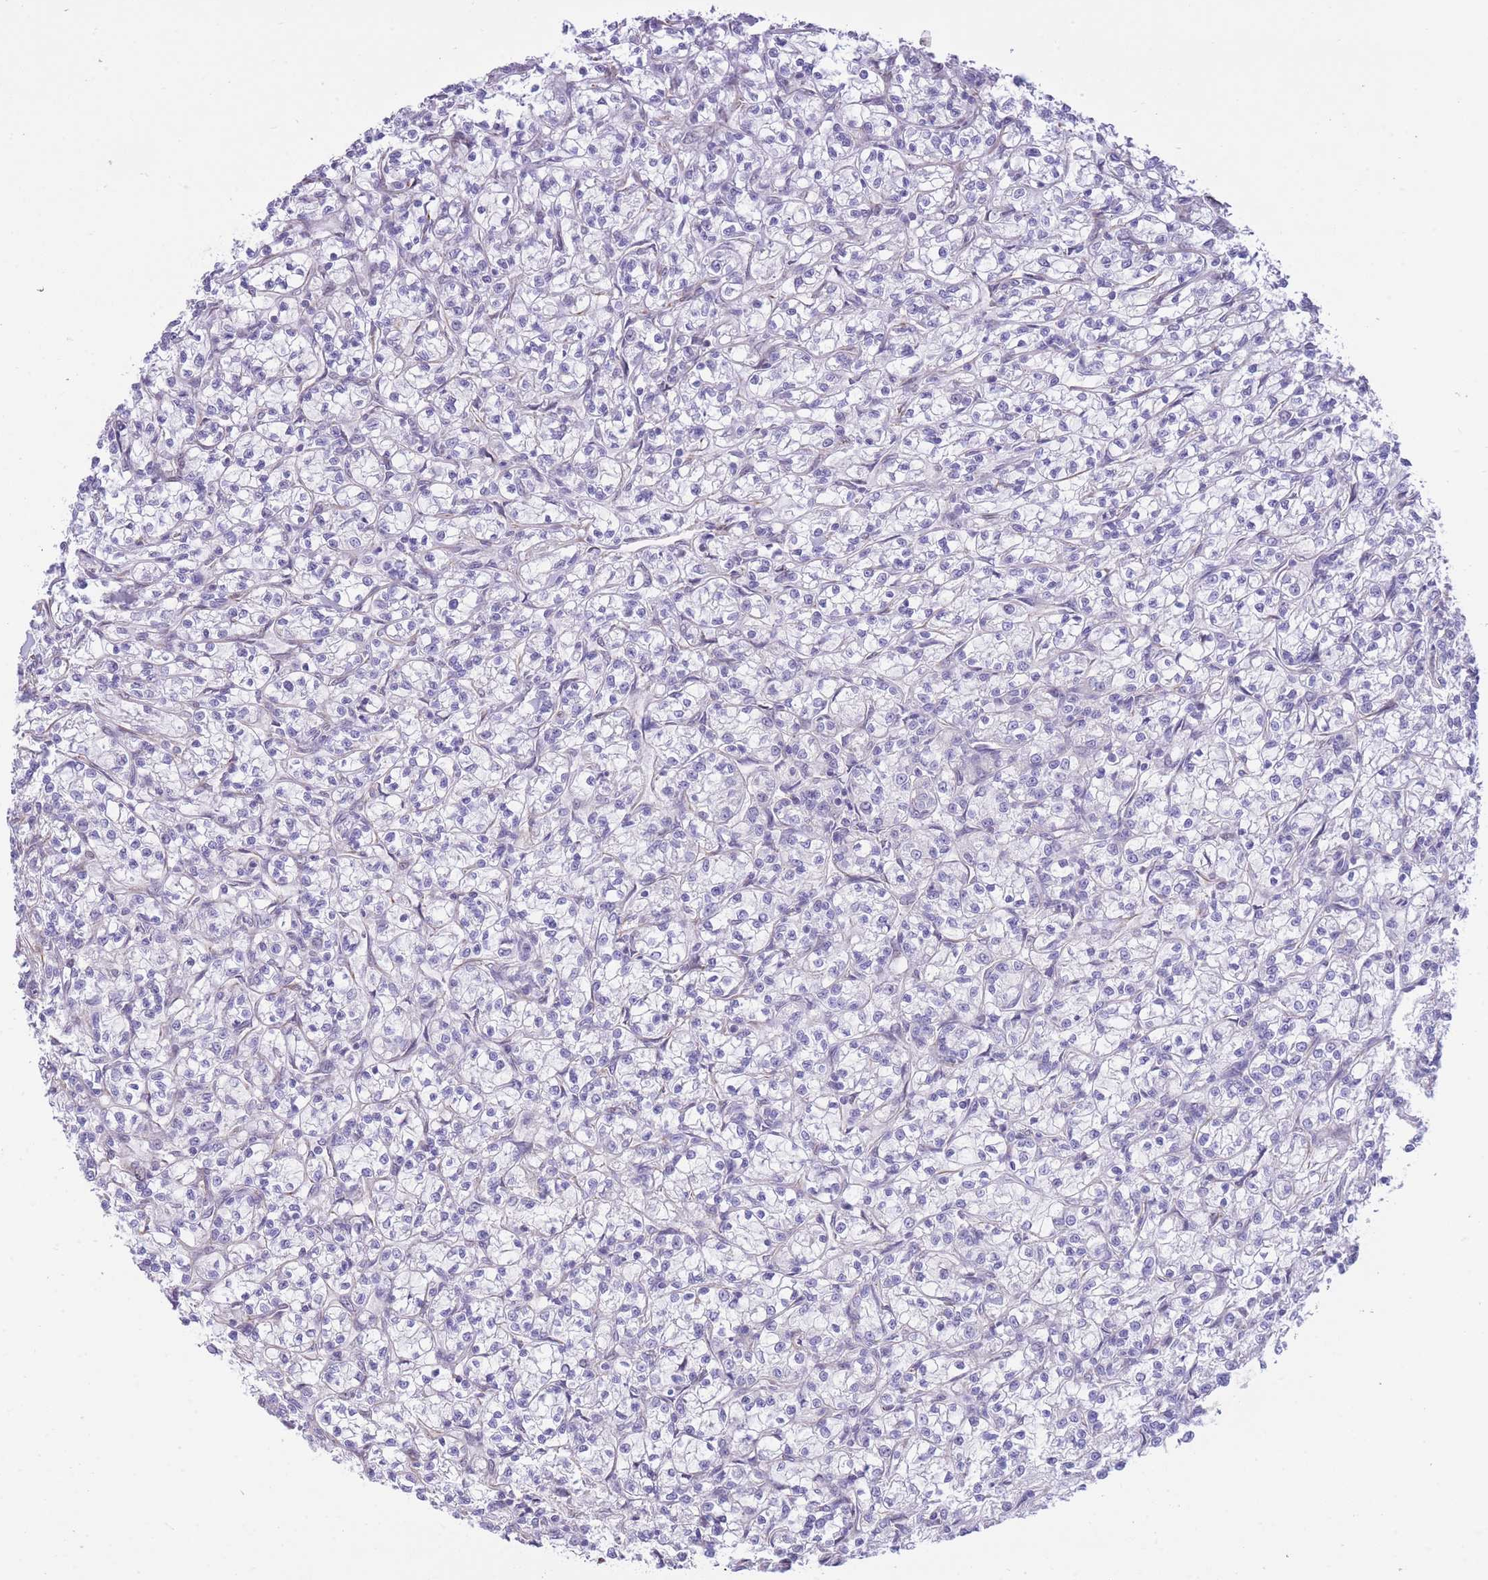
{"staining": {"intensity": "negative", "quantity": "none", "location": "none"}, "tissue": "renal cancer", "cell_type": "Tumor cells", "image_type": "cancer", "snomed": [{"axis": "morphology", "description": "Adenocarcinoma, NOS"}, {"axis": "topography", "description": "Kidney"}], "caption": "The image reveals no significant positivity in tumor cells of renal adenocarcinoma. (DAB (3,3'-diaminobenzidine) IHC visualized using brightfield microscopy, high magnification).", "gene": "PSG8", "patient": {"sex": "female", "age": 59}}